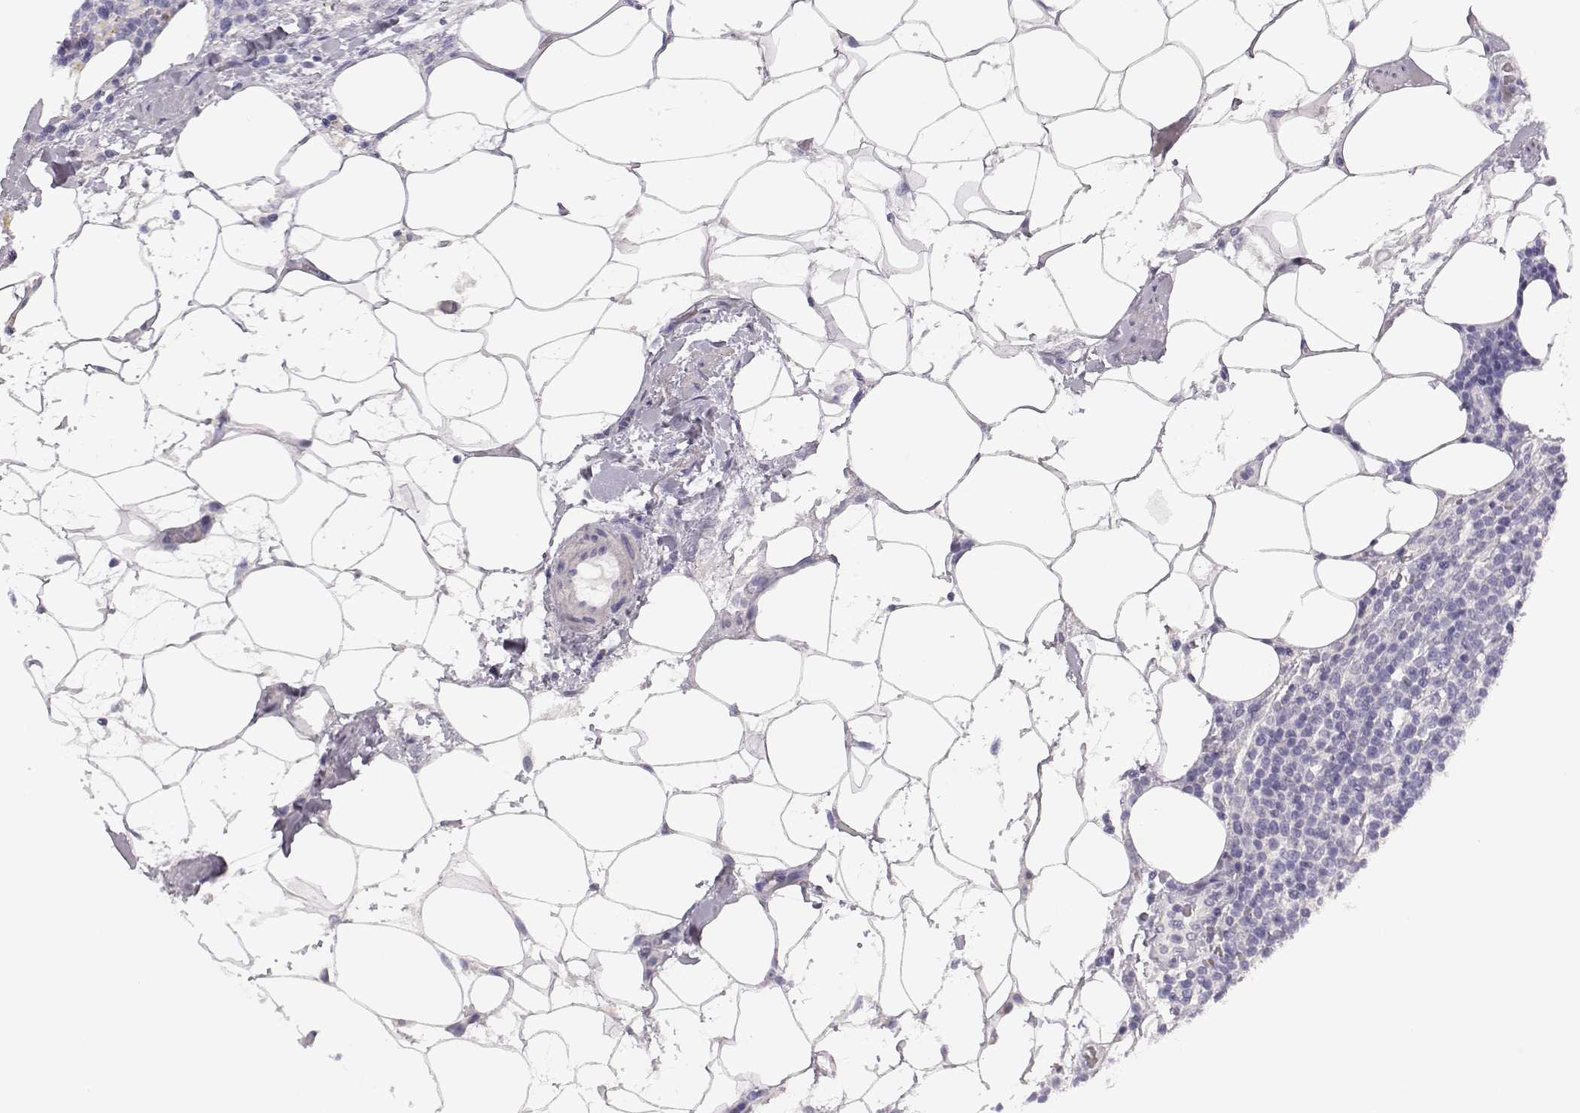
{"staining": {"intensity": "negative", "quantity": "none", "location": "none"}, "tissue": "lymphoma", "cell_type": "Tumor cells", "image_type": "cancer", "snomed": [{"axis": "morphology", "description": "Malignant lymphoma, non-Hodgkin's type, High grade"}, {"axis": "topography", "description": "Lymph node"}], "caption": "Immunohistochemistry photomicrograph of neoplastic tissue: lymphoma stained with DAB (3,3'-diaminobenzidine) exhibits no significant protein staining in tumor cells.", "gene": "ADAM7", "patient": {"sex": "male", "age": 61}}